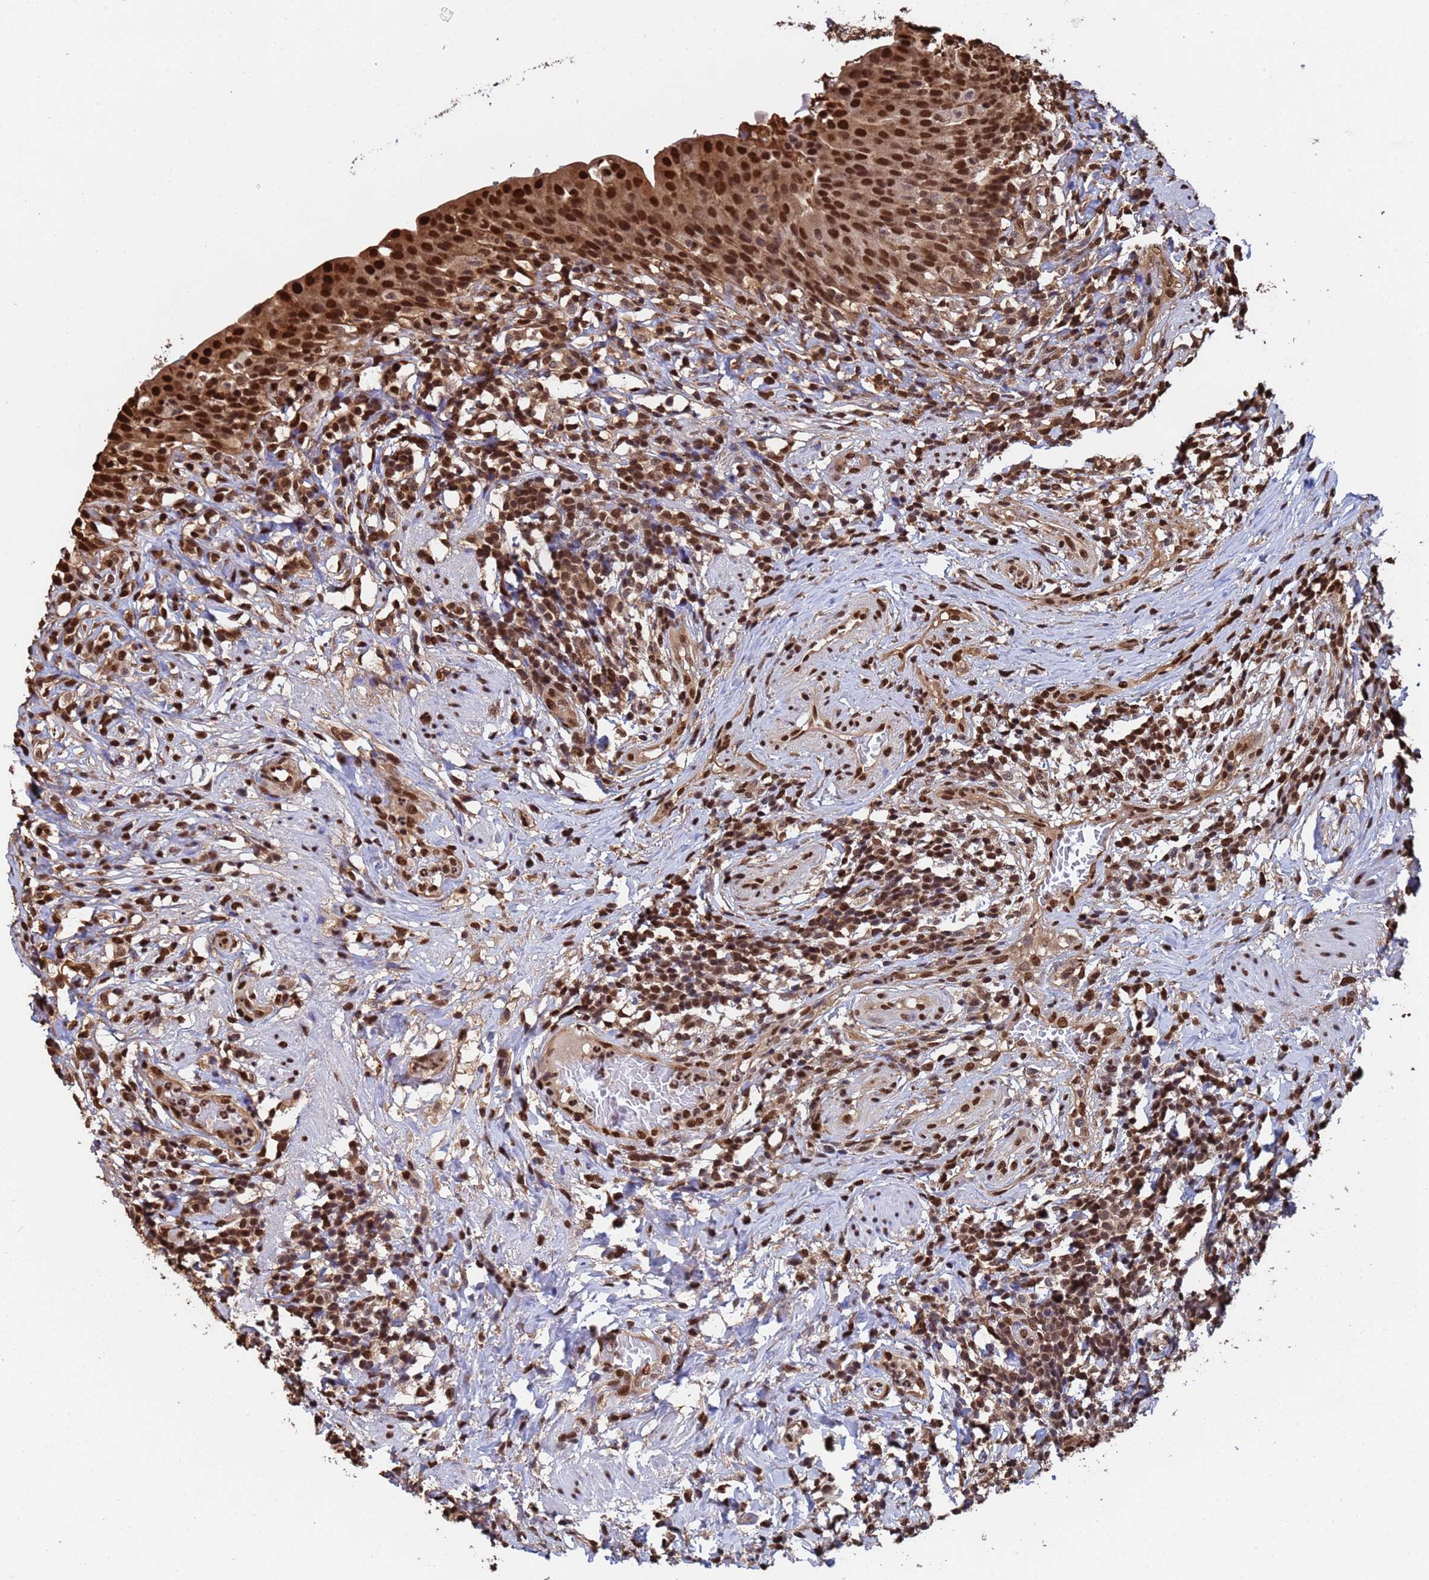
{"staining": {"intensity": "strong", "quantity": ">75%", "location": "nuclear"}, "tissue": "urinary bladder", "cell_type": "Urothelial cells", "image_type": "normal", "snomed": [{"axis": "morphology", "description": "Normal tissue, NOS"}, {"axis": "morphology", "description": "Inflammation, NOS"}, {"axis": "topography", "description": "Urinary bladder"}], "caption": "An image of urinary bladder stained for a protein displays strong nuclear brown staining in urothelial cells. The staining was performed using DAB, with brown indicating positive protein expression. Nuclei are stained blue with hematoxylin.", "gene": "SUMO2", "patient": {"sex": "male", "age": 64}}